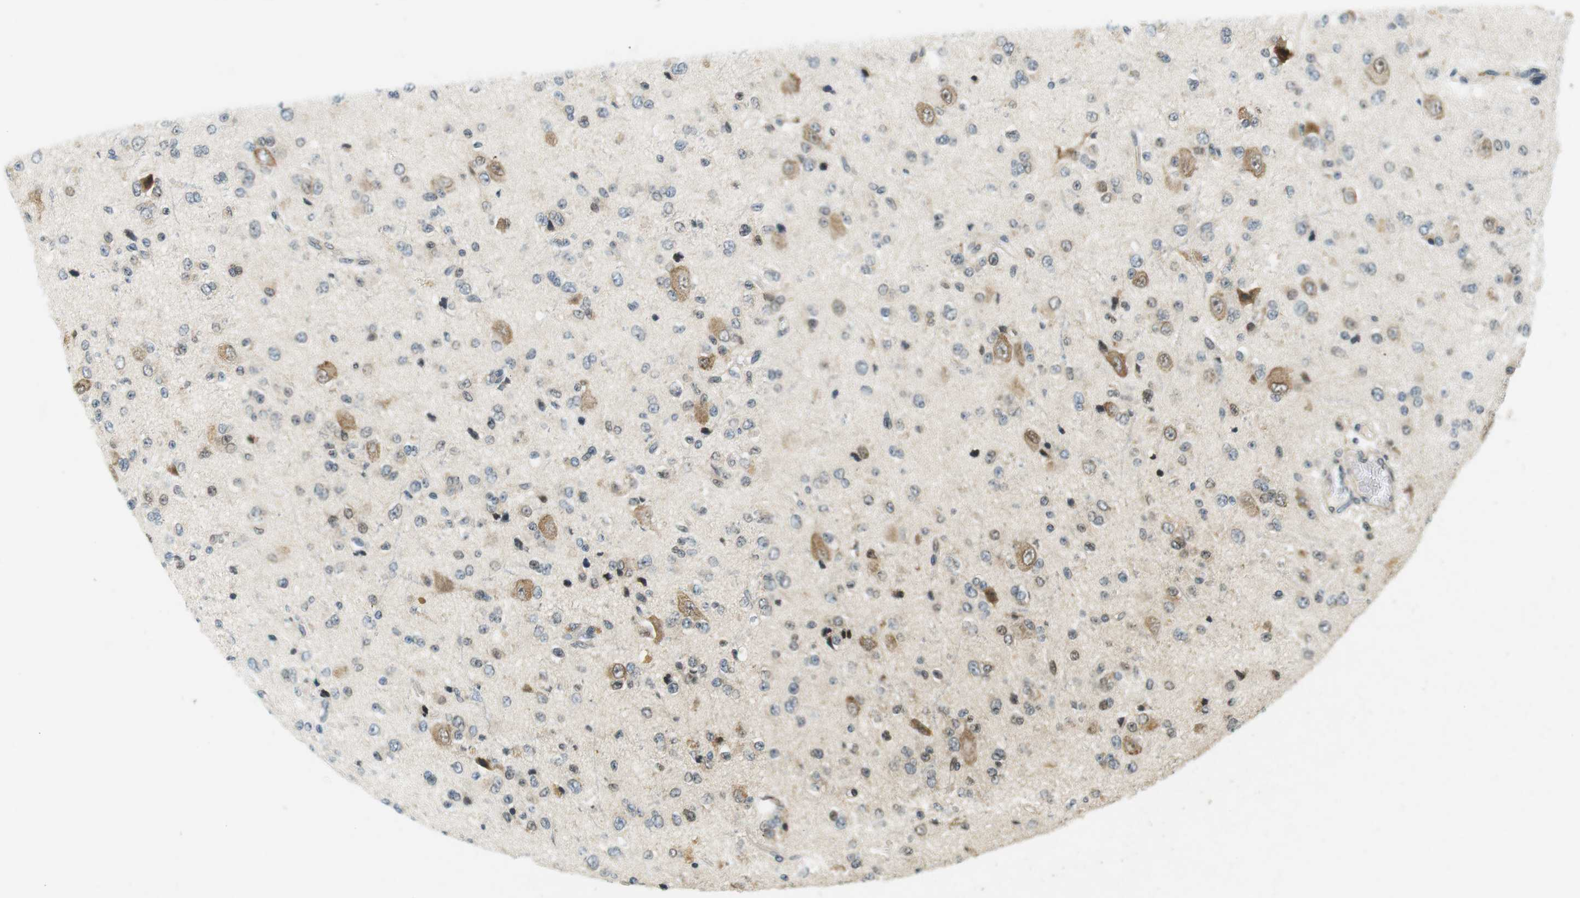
{"staining": {"intensity": "weak", "quantity": "25%-75%", "location": "cytoplasmic/membranous,nuclear"}, "tissue": "glioma", "cell_type": "Tumor cells", "image_type": "cancer", "snomed": [{"axis": "morphology", "description": "Glioma, malignant, High grade"}, {"axis": "topography", "description": "pancreas cauda"}], "caption": "This image demonstrates IHC staining of malignant glioma (high-grade), with low weak cytoplasmic/membranous and nuclear staining in about 25%-75% of tumor cells.", "gene": "CSNK2B", "patient": {"sex": "male", "age": 60}}